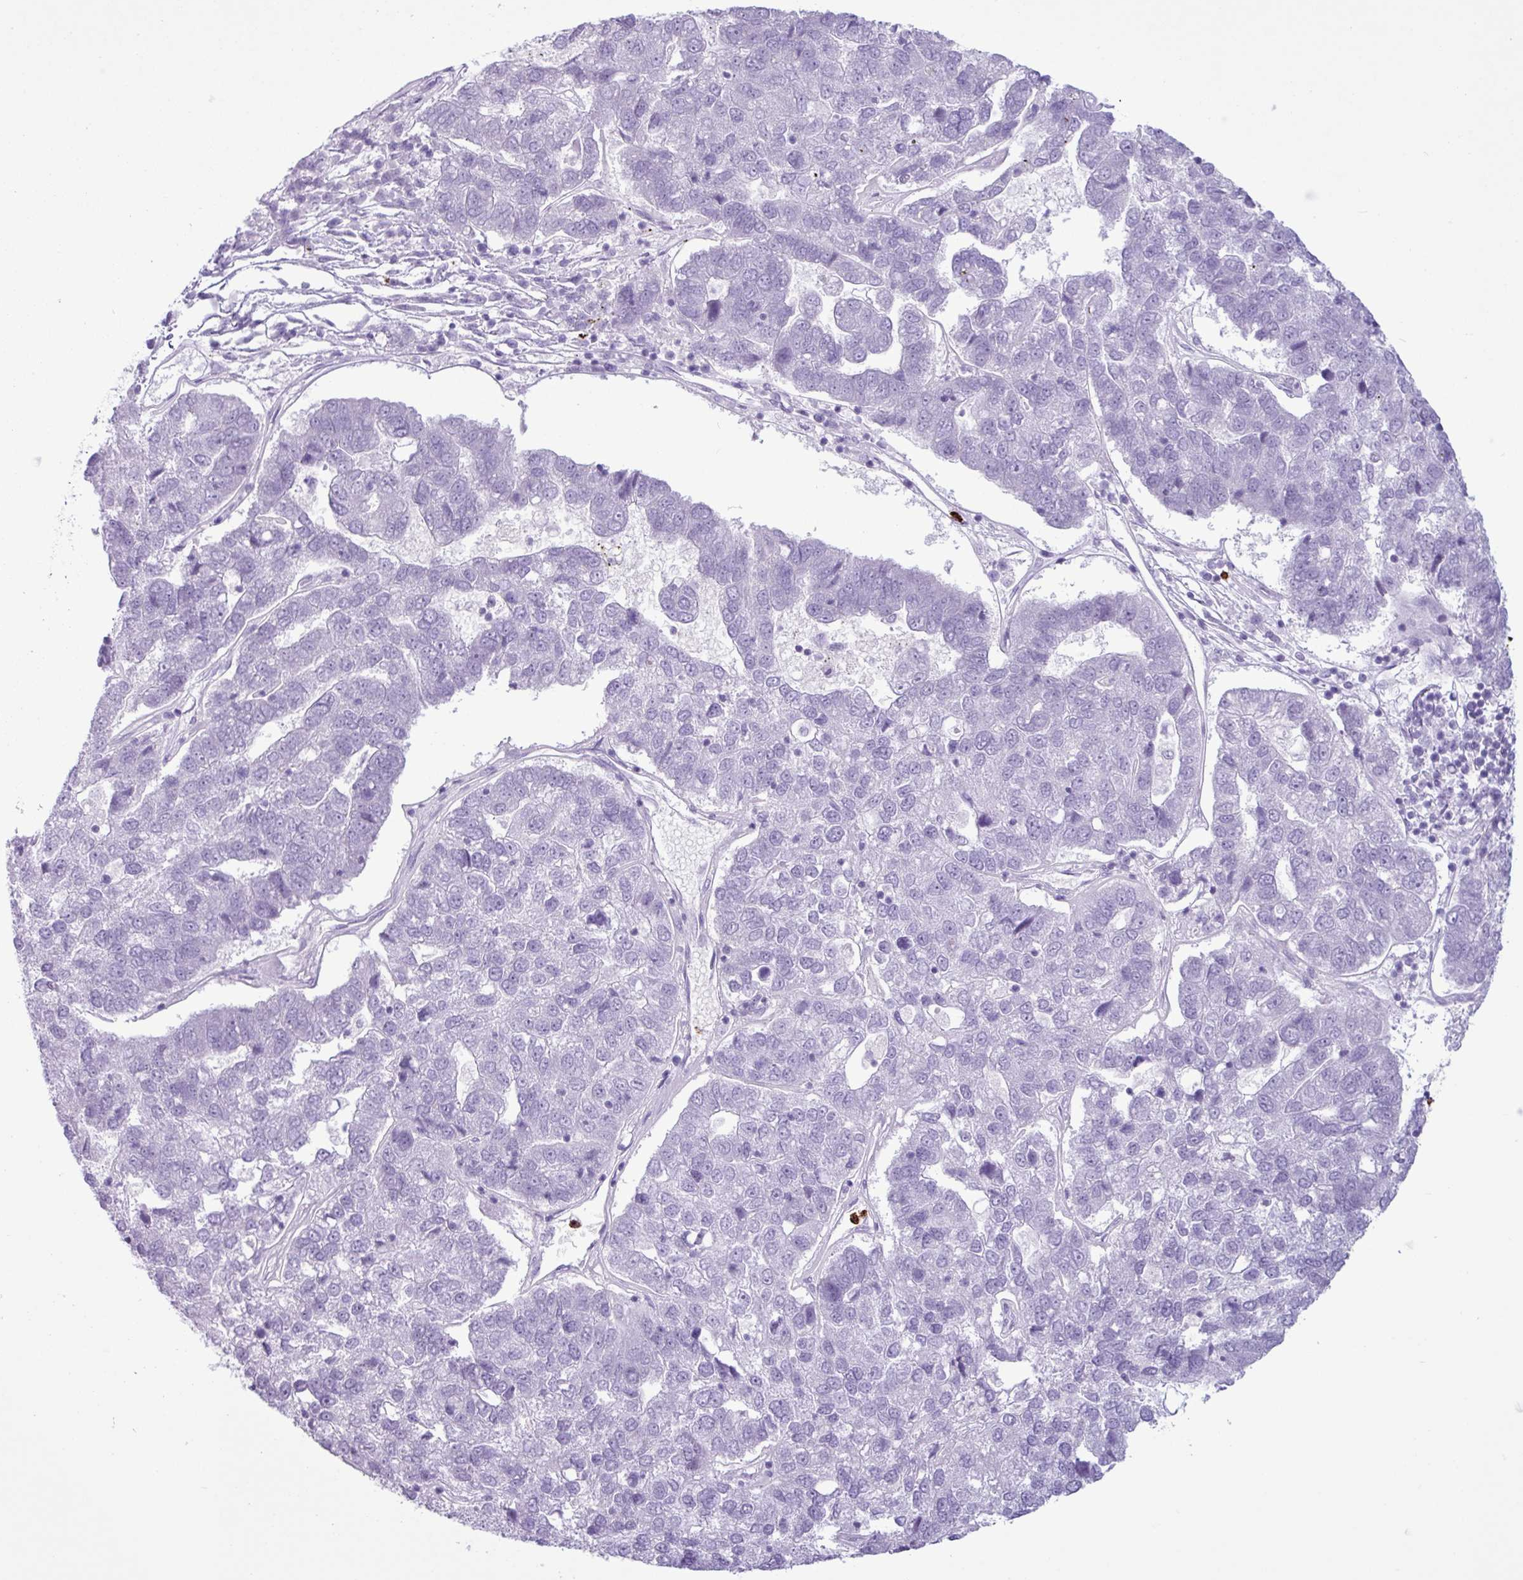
{"staining": {"intensity": "negative", "quantity": "none", "location": "none"}, "tissue": "pancreatic cancer", "cell_type": "Tumor cells", "image_type": "cancer", "snomed": [{"axis": "morphology", "description": "Adenocarcinoma, NOS"}, {"axis": "topography", "description": "Pancreas"}], "caption": "Protein analysis of pancreatic adenocarcinoma reveals no significant expression in tumor cells. (DAB immunohistochemistry, high magnification).", "gene": "TMEM178A", "patient": {"sex": "female", "age": 61}}